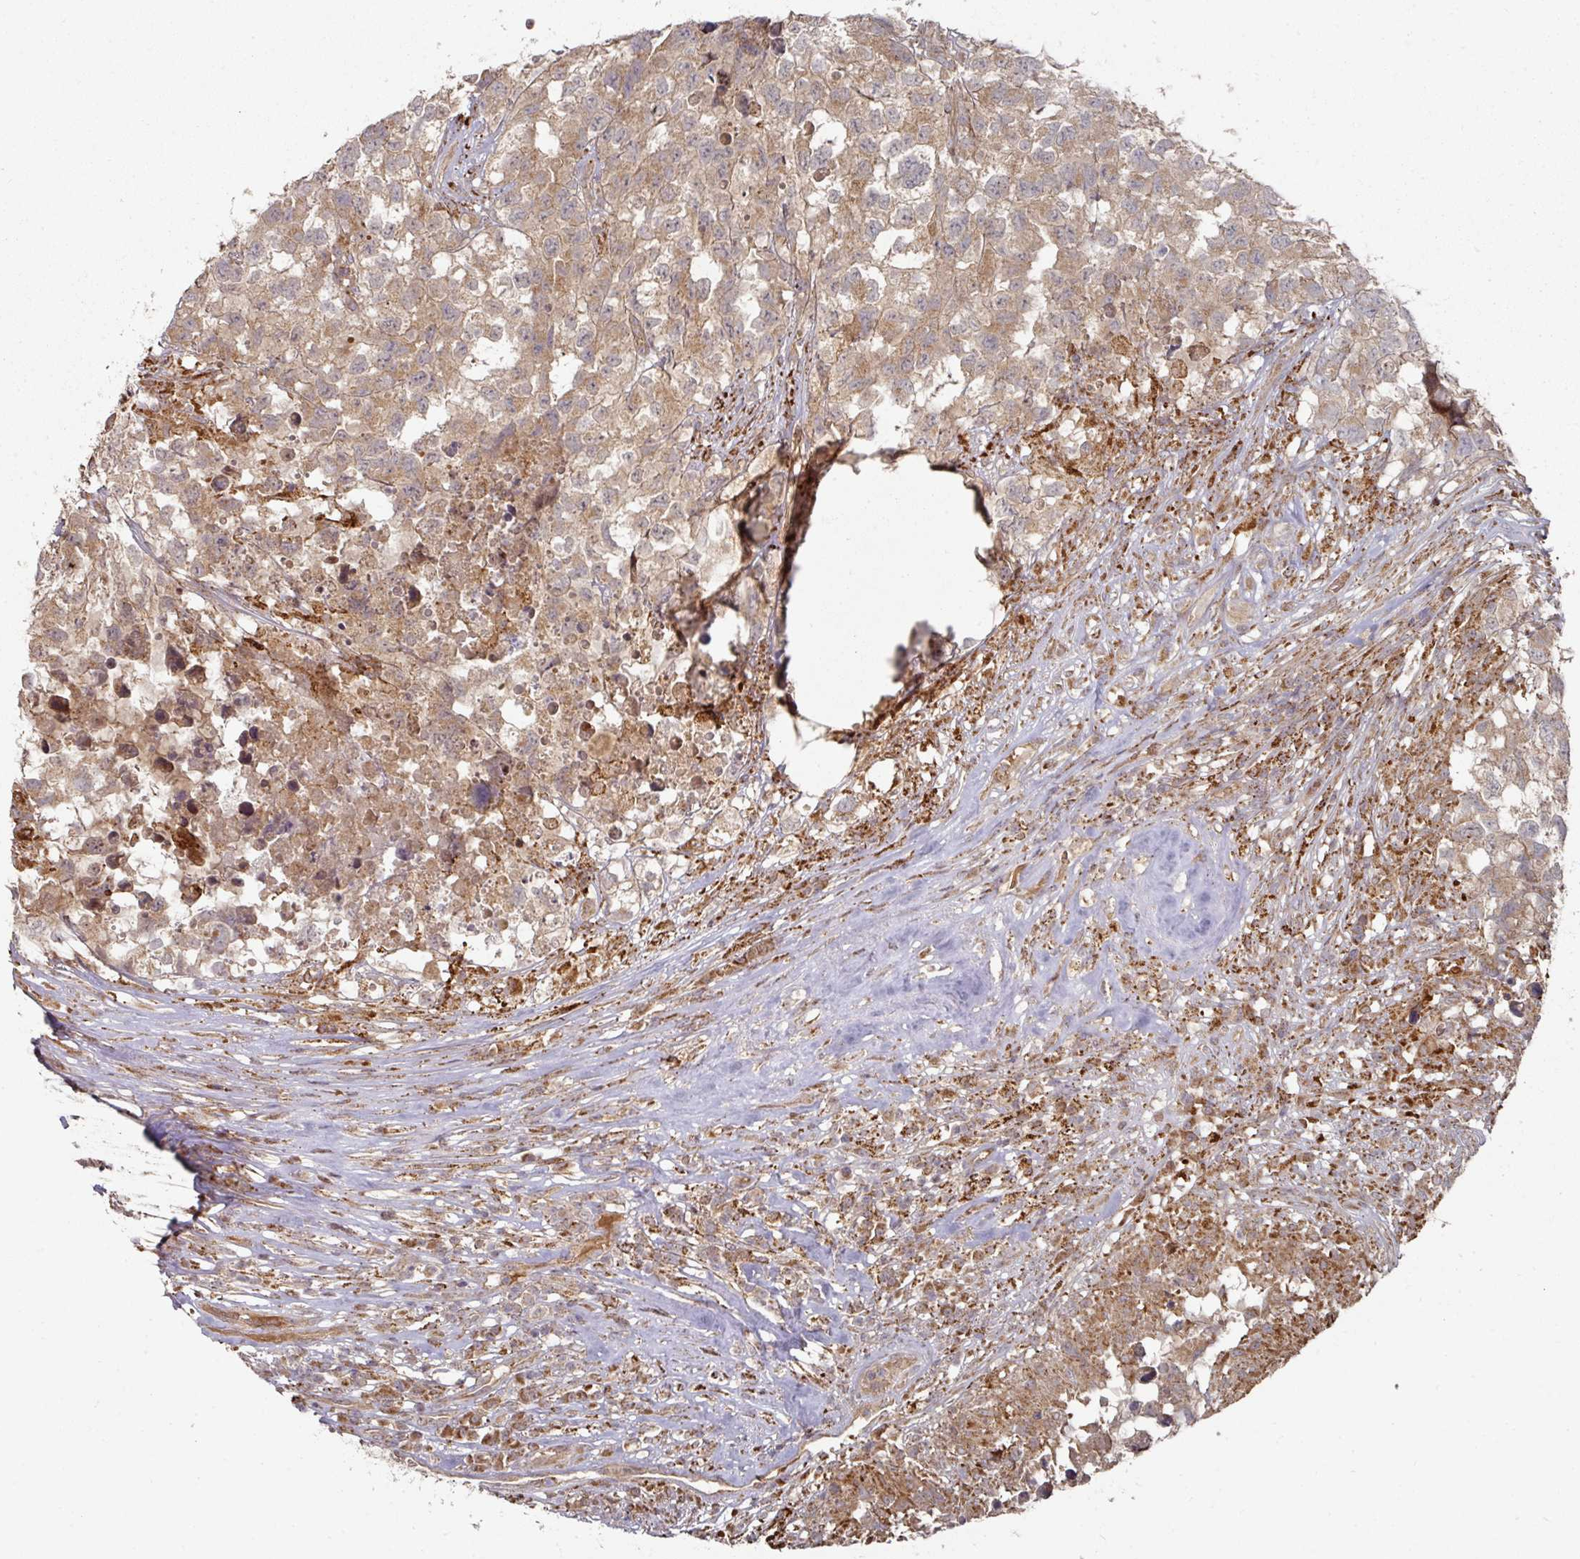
{"staining": {"intensity": "moderate", "quantity": ">75%", "location": "cytoplasmic/membranous"}, "tissue": "testis cancer", "cell_type": "Tumor cells", "image_type": "cancer", "snomed": [{"axis": "morphology", "description": "Carcinoma, Embryonal, NOS"}, {"axis": "topography", "description": "Testis"}], "caption": "The photomicrograph displays immunohistochemical staining of embryonal carcinoma (testis). There is moderate cytoplasmic/membranous positivity is seen in about >75% of tumor cells.", "gene": "DNAJC7", "patient": {"sex": "male", "age": 83}}